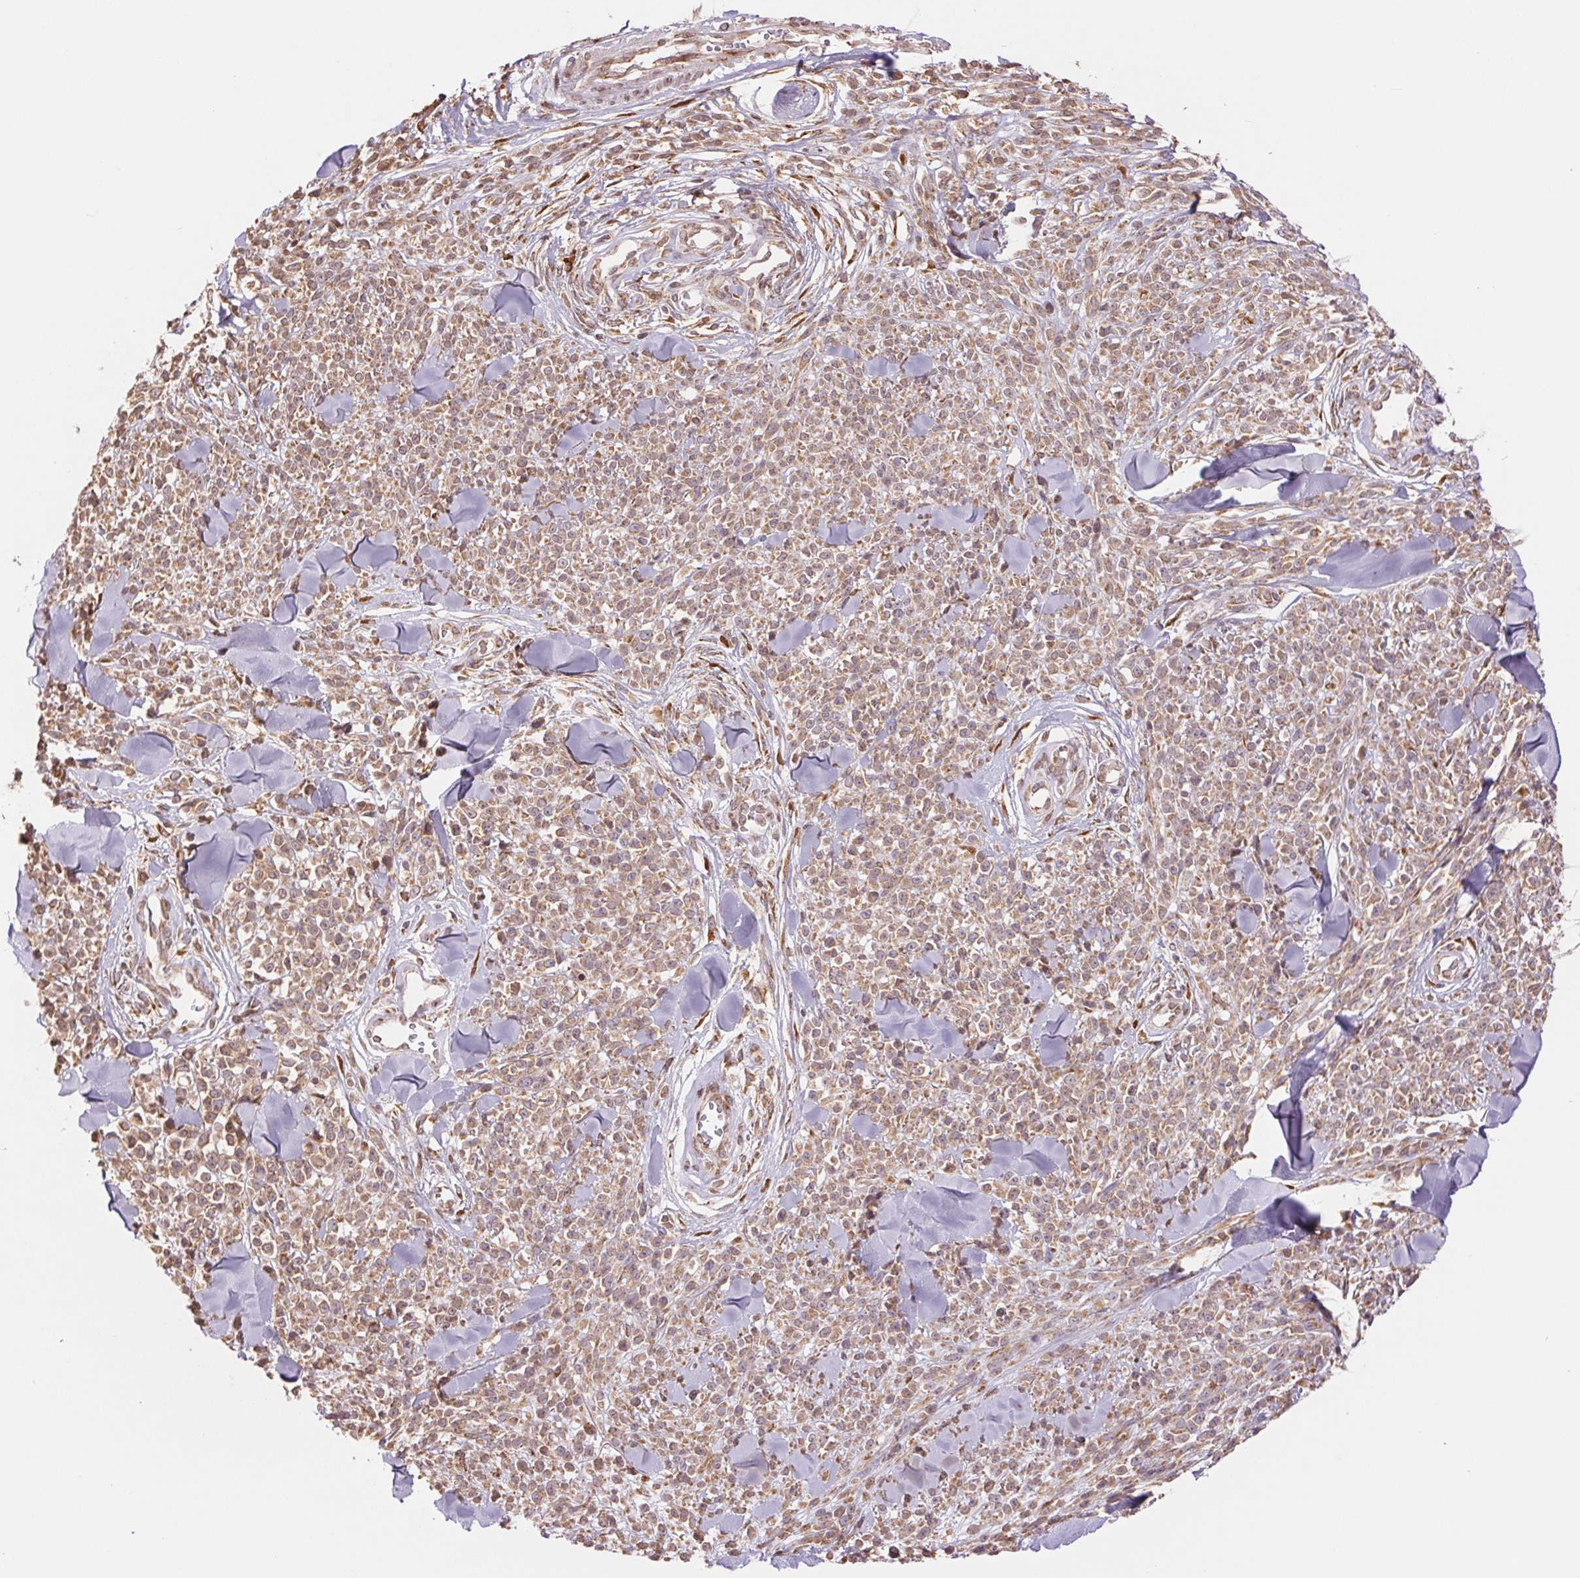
{"staining": {"intensity": "weak", "quantity": ">75%", "location": "cytoplasmic/membranous"}, "tissue": "melanoma", "cell_type": "Tumor cells", "image_type": "cancer", "snomed": [{"axis": "morphology", "description": "Malignant melanoma, NOS"}, {"axis": "topography", "description": "Skin"}, {"axis": "topography", "description": "Skin of trunk"}], "caption": "A high-resolution histopathology image shows immunohistochemistry staining of melanoma, which displays weak cytoplasmic/membranous positivity in about >75% of tumor cells. The staining is performed using DAB (3,3'-diaminobenzidine) brown chromogen to label protein expression. The nuclei are counter-stained blue using hematoxylin.", "gene": "RPN1", "patient": {"sex": "male", "age": 74}}